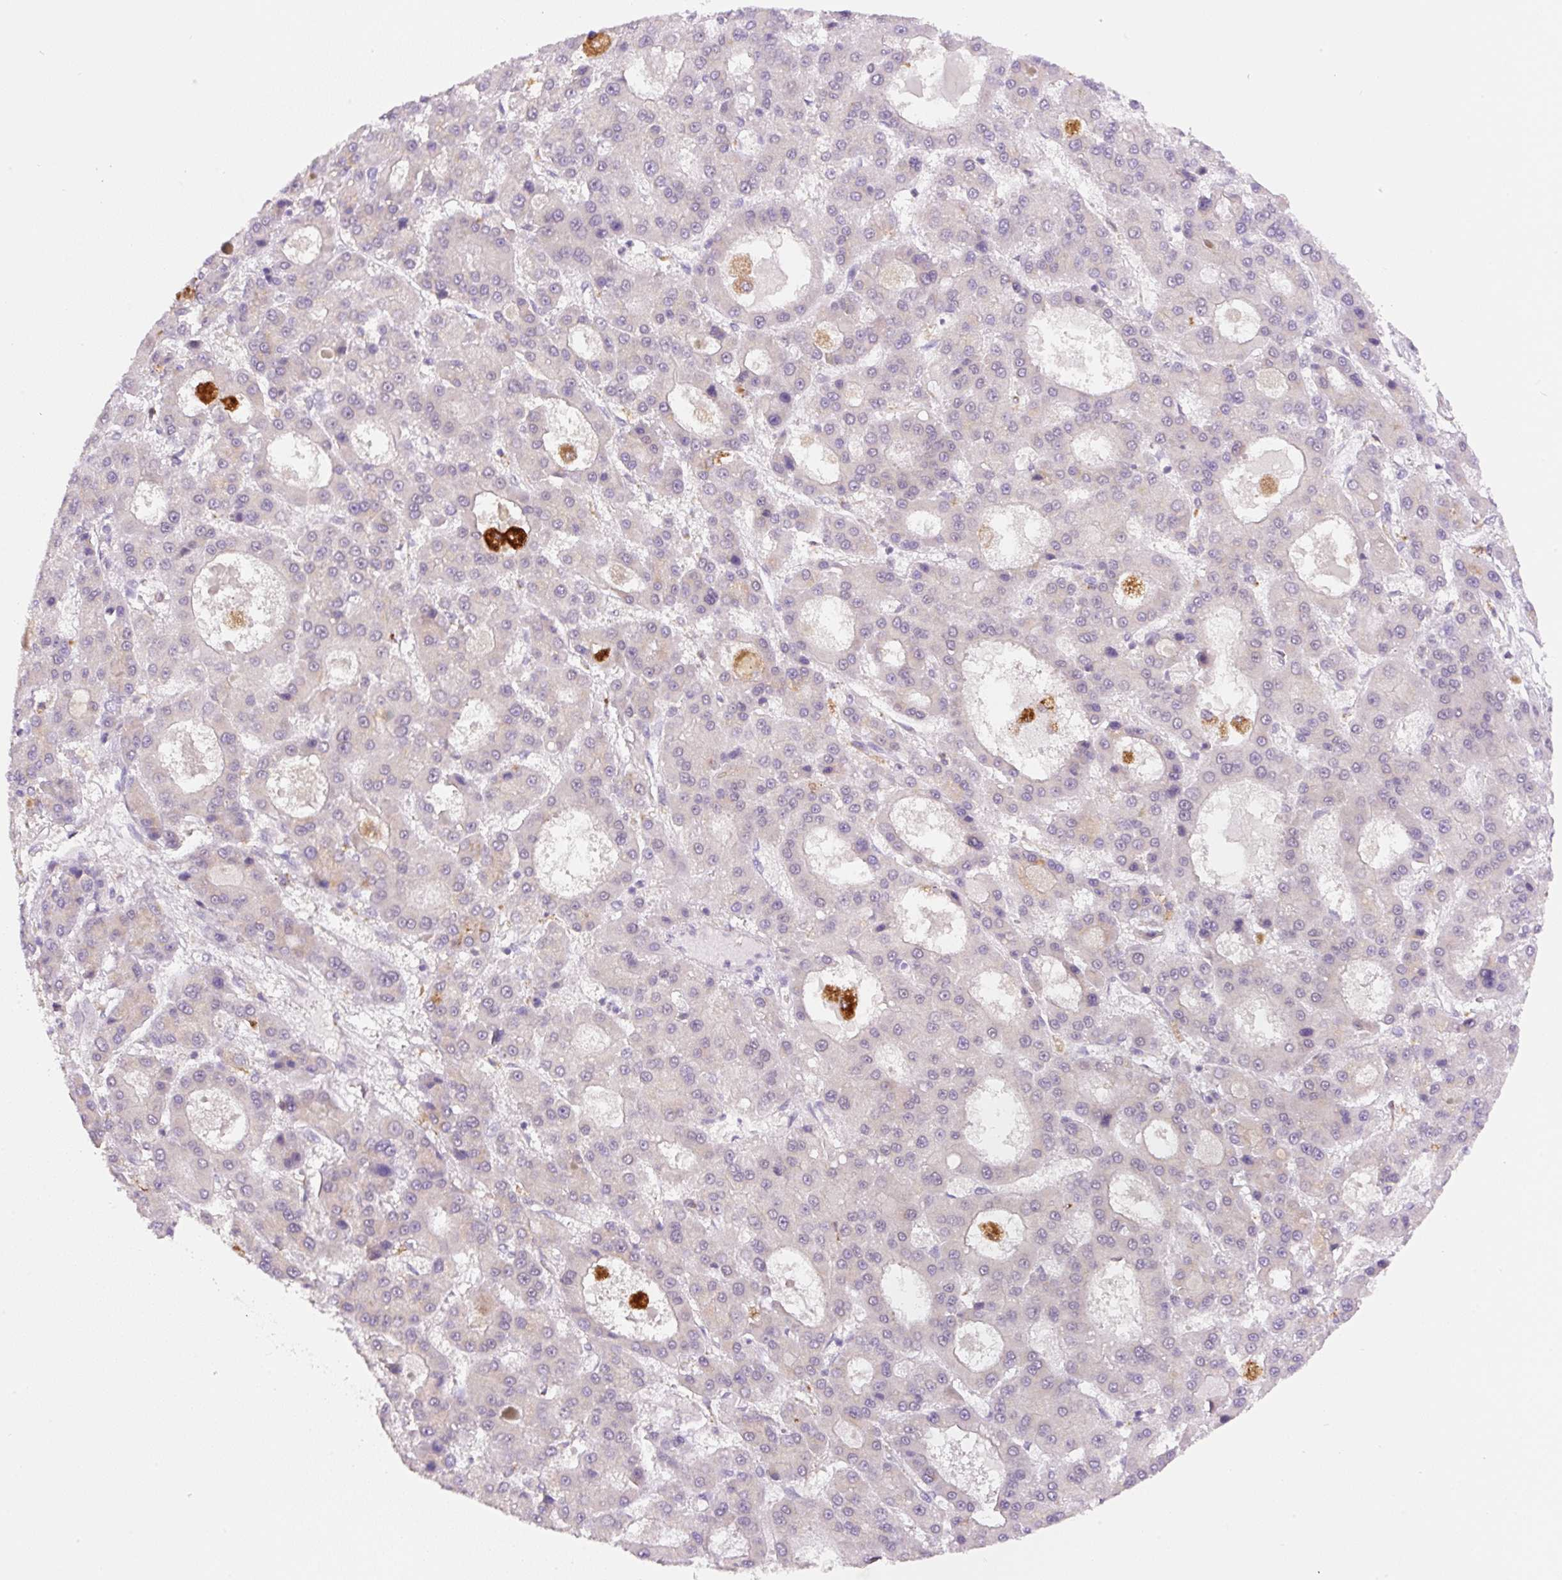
{"staining": {"intensity": "negative", "quantity": "none", "location": "none"}, "tissue": "liver cancer", "cell_type": "Tumor cells", "image_type": "cancer", "snomed": [{"axis": "morphology", "description": "Carcinoma, Hepatocellular, NOS"}, {"axis": "topography", "description": "Liver"}], "caption": "This is an immunohistochemistry histopathology image of liver hepatocellular carcinoma. There is no expression in tumor cells.", "gene": "CEBPZOS", "patient": {"sex": "male", "age": 70}}